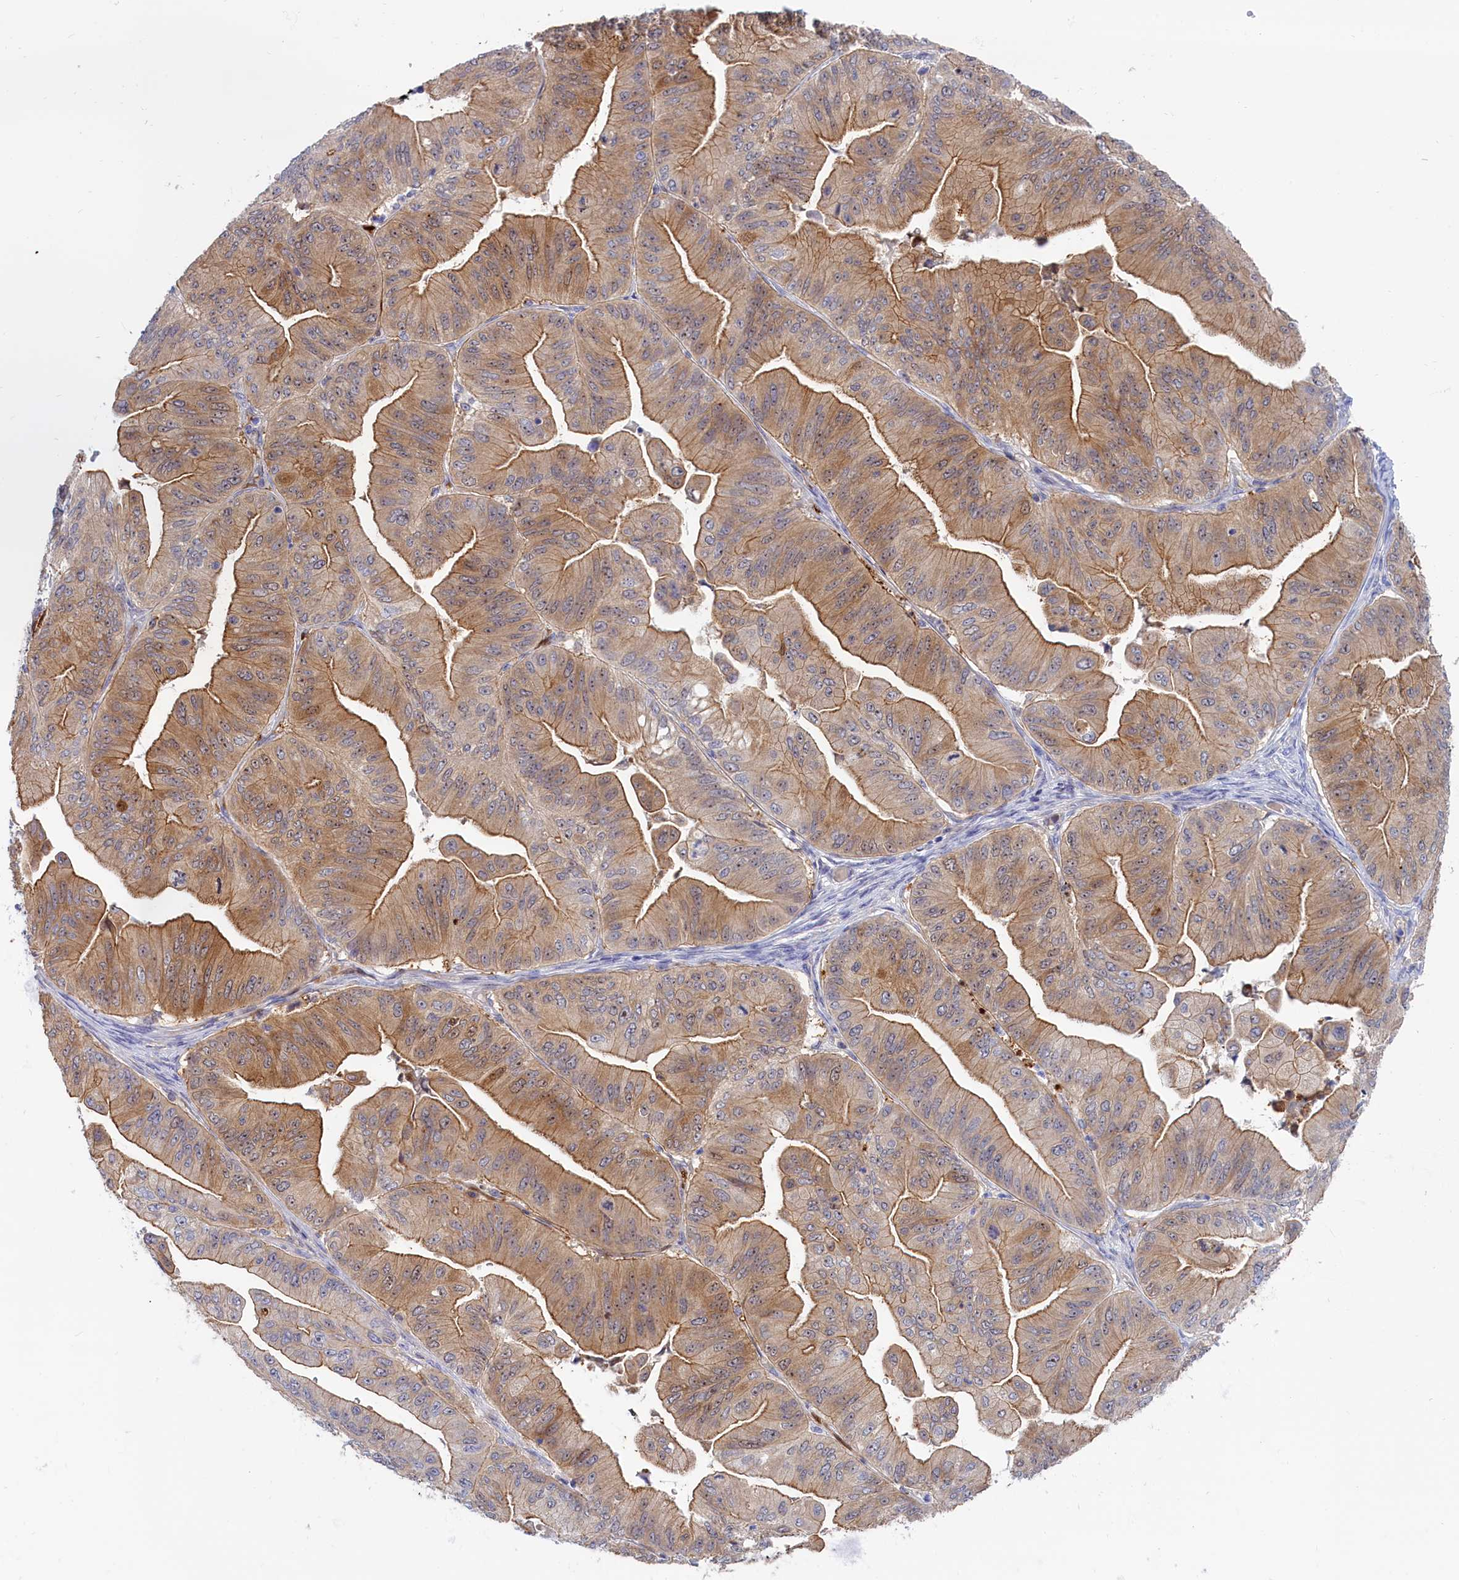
{"staining": {"intensity": "moderate", "quantity": "25%-75%", "location": "cytoplasmic/membranous"}, "tissue": "ovarian cancer", "cell_type": "Tumor cells", "image_type": "cancer", "snomed": [{"axis": "morphology", "description": "Cystadenocarcinoma, mucinous, NOS"}, {"axis": "topography", "description": "Ovary"}], "caption": "Brown immunohistochemical staining in ovarian mucinous cystadenocarcinoma reveals moderate cytoplasmic/membranous staining in approximately 25%-75% of tumor cells. The staining is performed using DAB (3,3'-diaminobenzidine) brown chromogen to label protein expression. The nuclei are counter-stained blue using hematoxylin.", "gene": "ABCC12", "patient": {"sex": "female", "age": 61}}